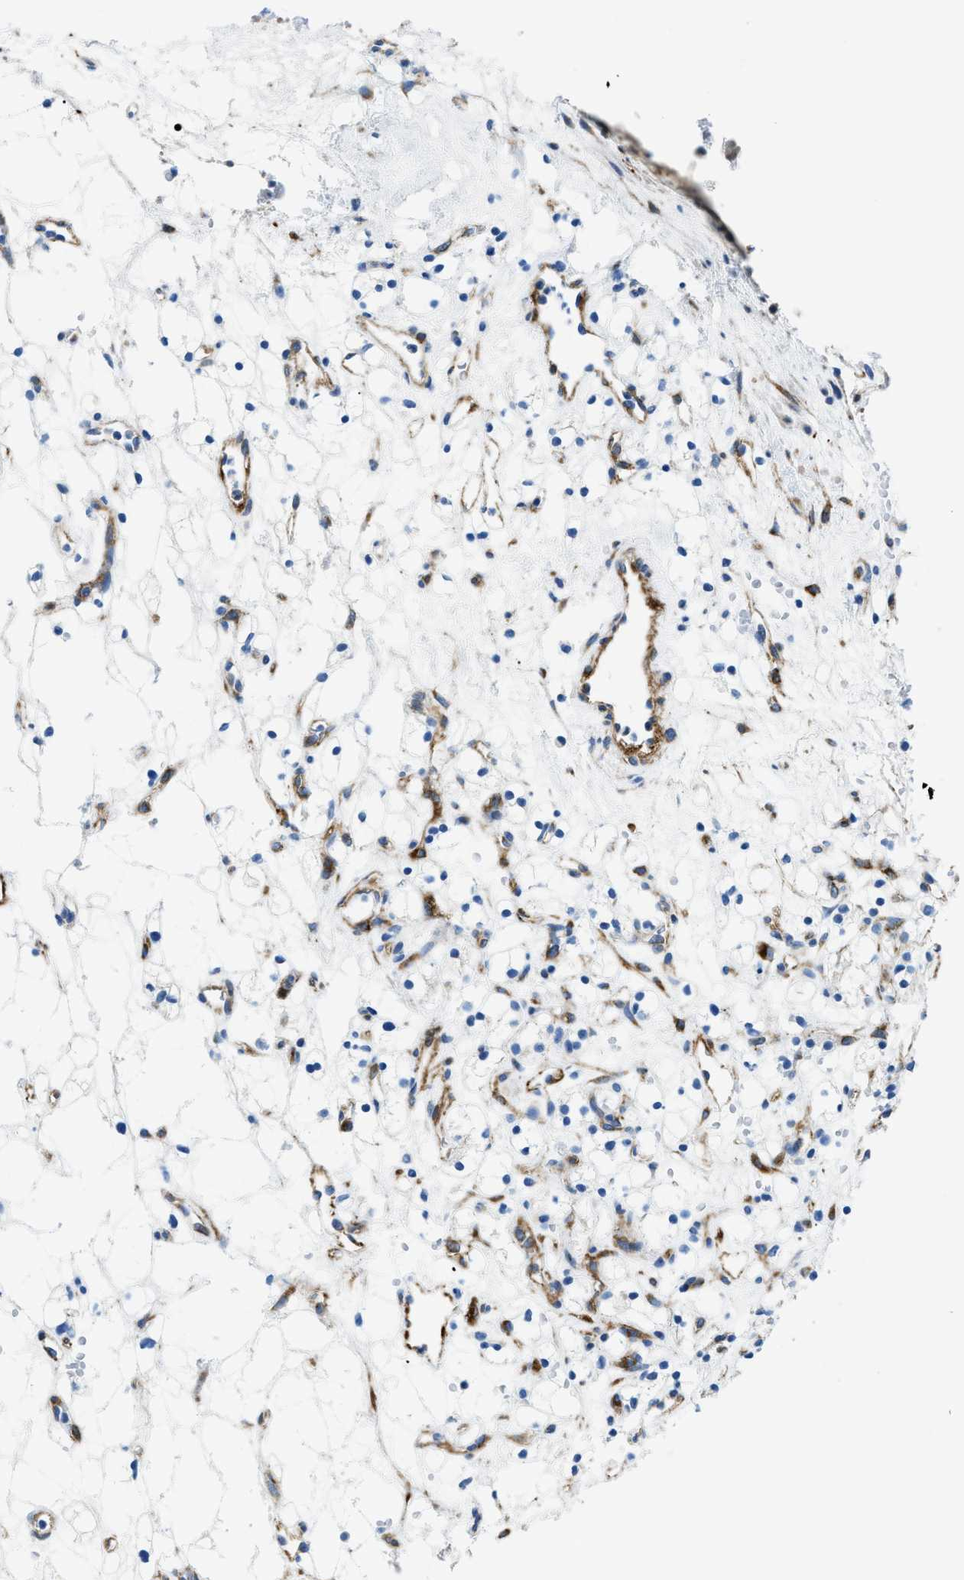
{"staining": {"intensity": "negative", "quantity": "none", "location": "none"}, "tissue": "renal cancer", "cell_type": "Tumor cells", "image_type": "cancer", "snomed": [{"axis": "morphology", "description": "Adenocarcinoma, NOS"}, {"axis": "topography", "description": "Kidney"}], "caption": "Image shows no significant protein staining in tumor cells of renal adenocarcinoma.", "gene": "CUTA", "patient": {"sex": "female", "age": 60}}